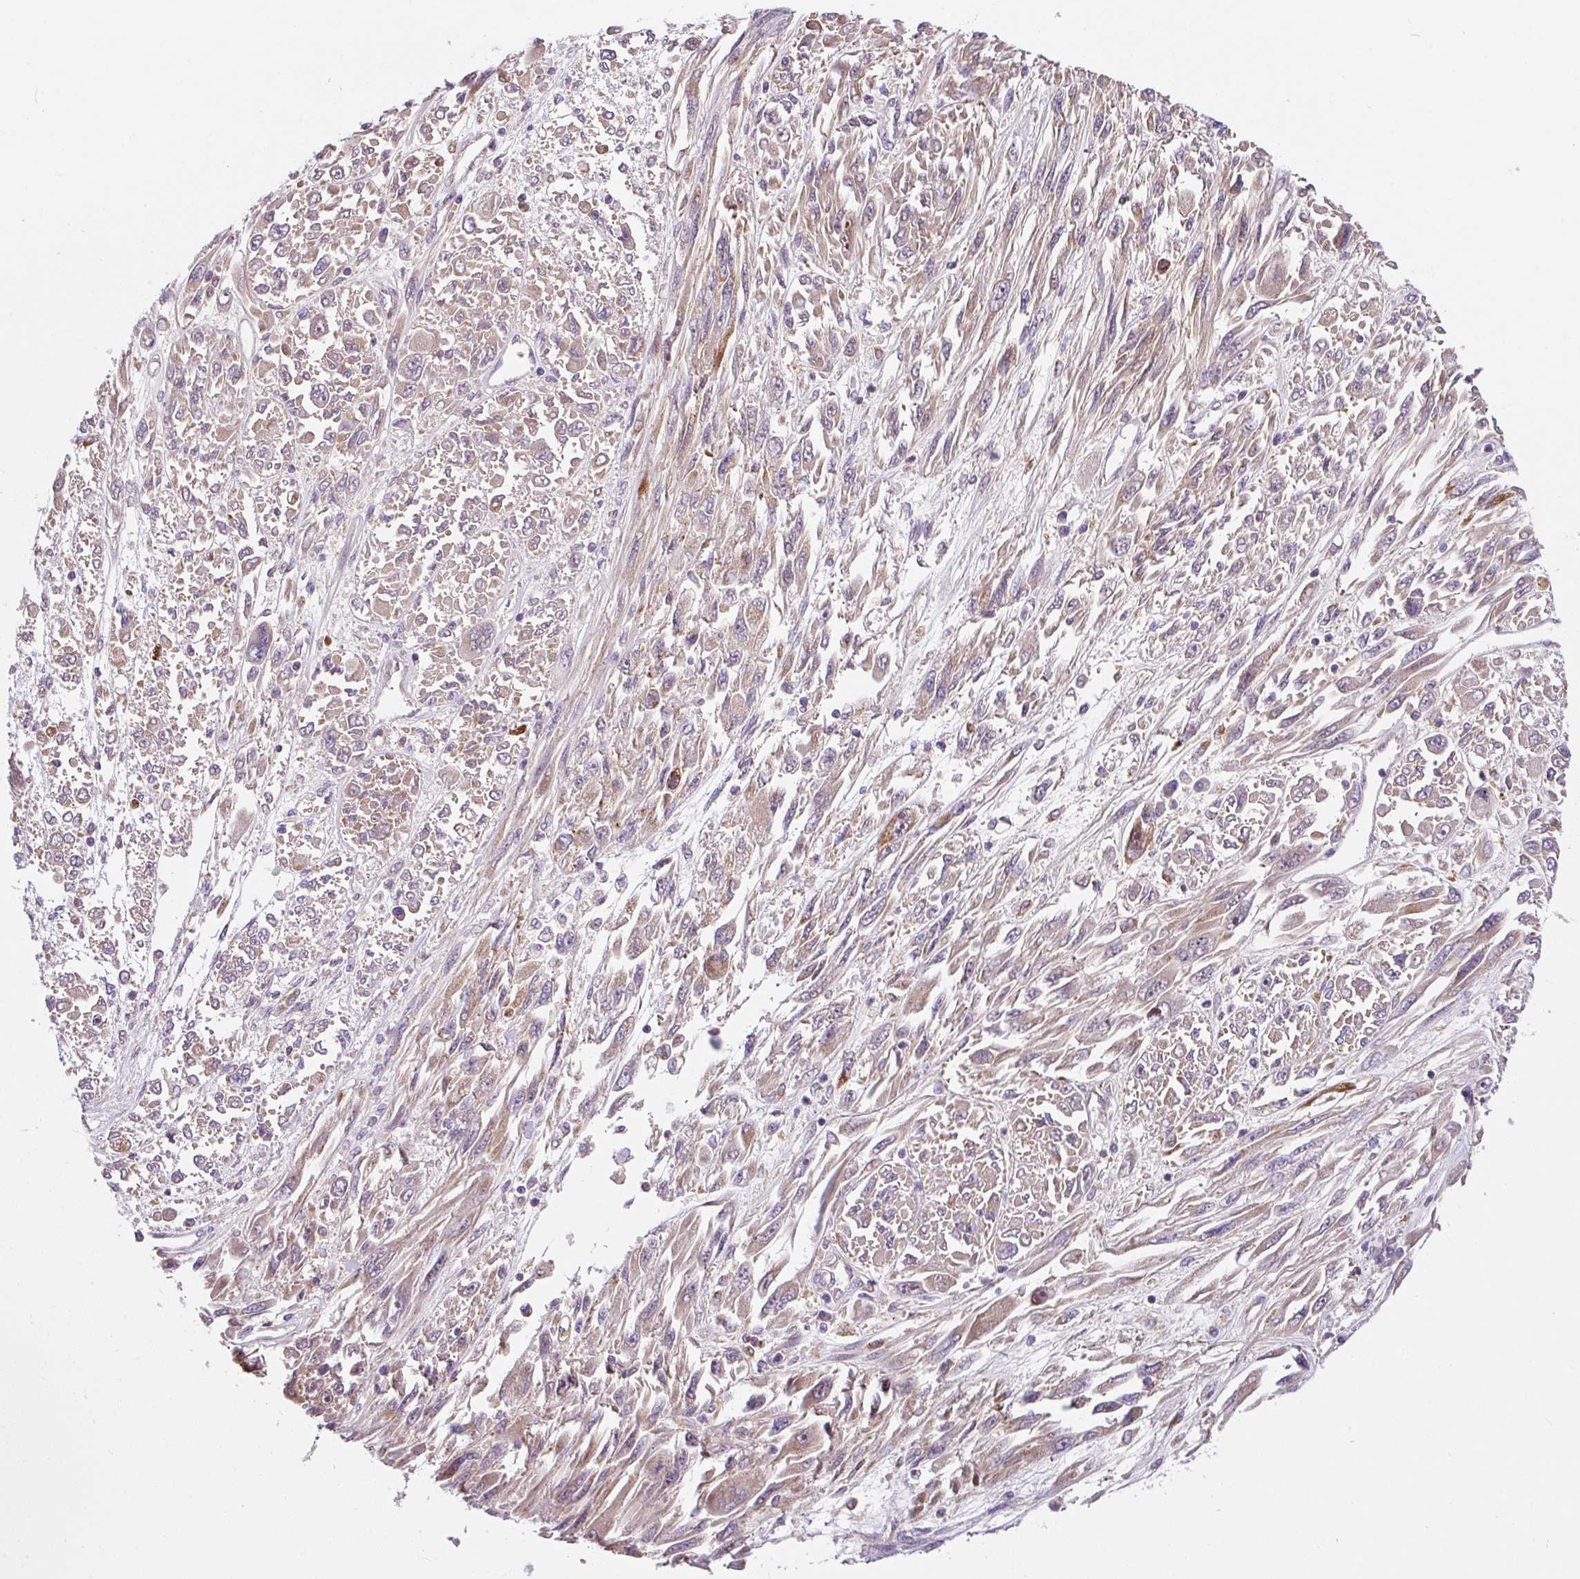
{"staining": {"intensity": "weak", "quantity": "25%-75%", "location": "cytoplasmic/membranous"}, "tissue": "melanoma", "cell_type": "Tumor cells", "image_type": "cancer", "snomed": [{"axis": "morphology", "description": "Malignant melanoma, NOS"}, {"axis": "topography", "description": "Skin"}], "caption": "An IHC histopathology image of neoplastic tissue is shown. Protein staining in brown shows weak cytoplasmic/membranous positivity in melanoma within tumor cells. (DAB IHC, brown staining for protein, blue staining for nuclei).", "gene": "SARS2", "patient": {"sex": "female", "age": 91}}